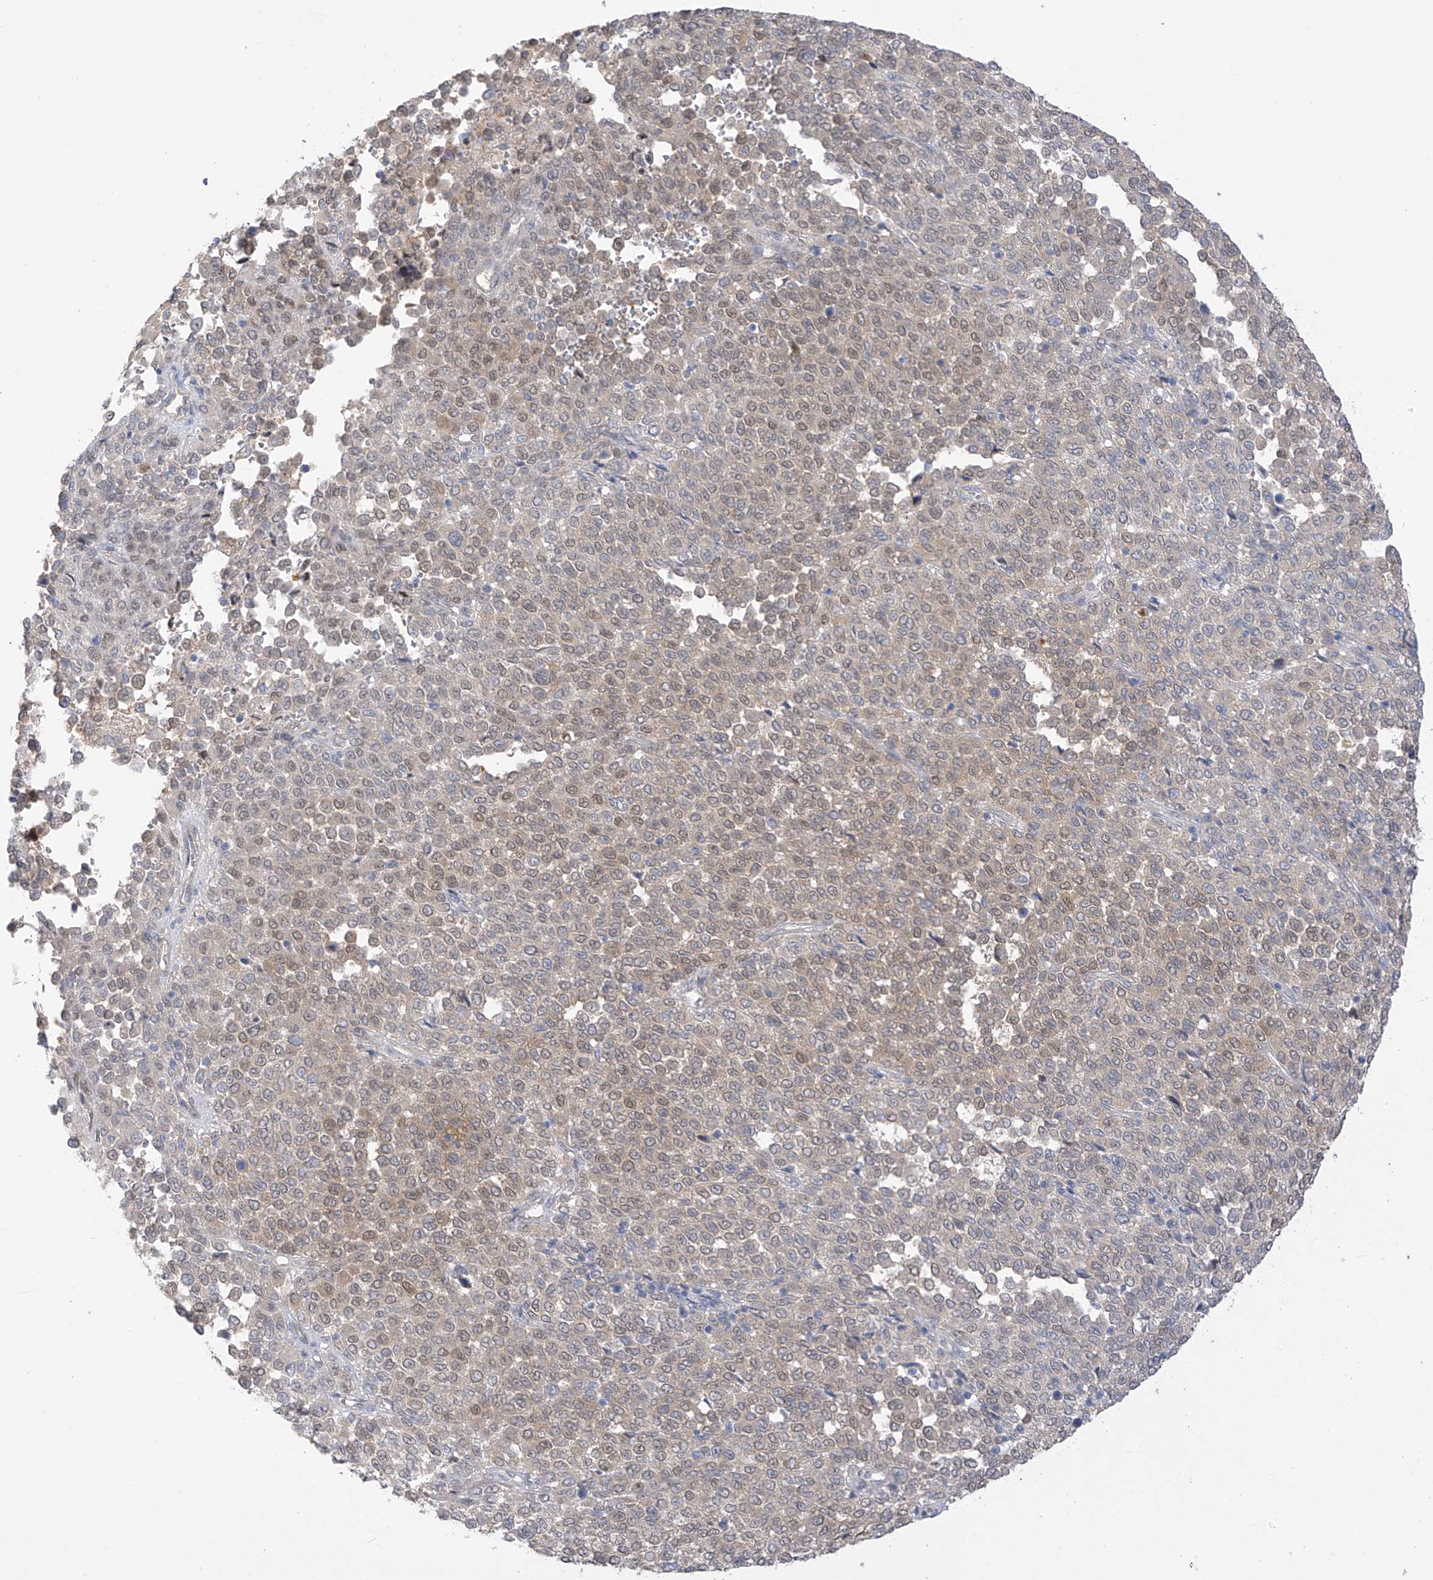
{"staining": {"intensity": "weak", "quantity": "<25%", "location": "cytoplasmic/membranous,nuclear"}, "tissue": "melanoma", "cell_type": "Tumor cells", "image_type": "cancer", "snomed": [{"axis": "morphology", "description": "Malignant melanoma, Metastatic site"}, {"axis": "topography", "description": "Pancreas"}], "caption": "The photomicrograph shows no staining of tumor cells in melanoma.", "gene": "EIPR1", "patient": {"sex": "female", "age": 30}}